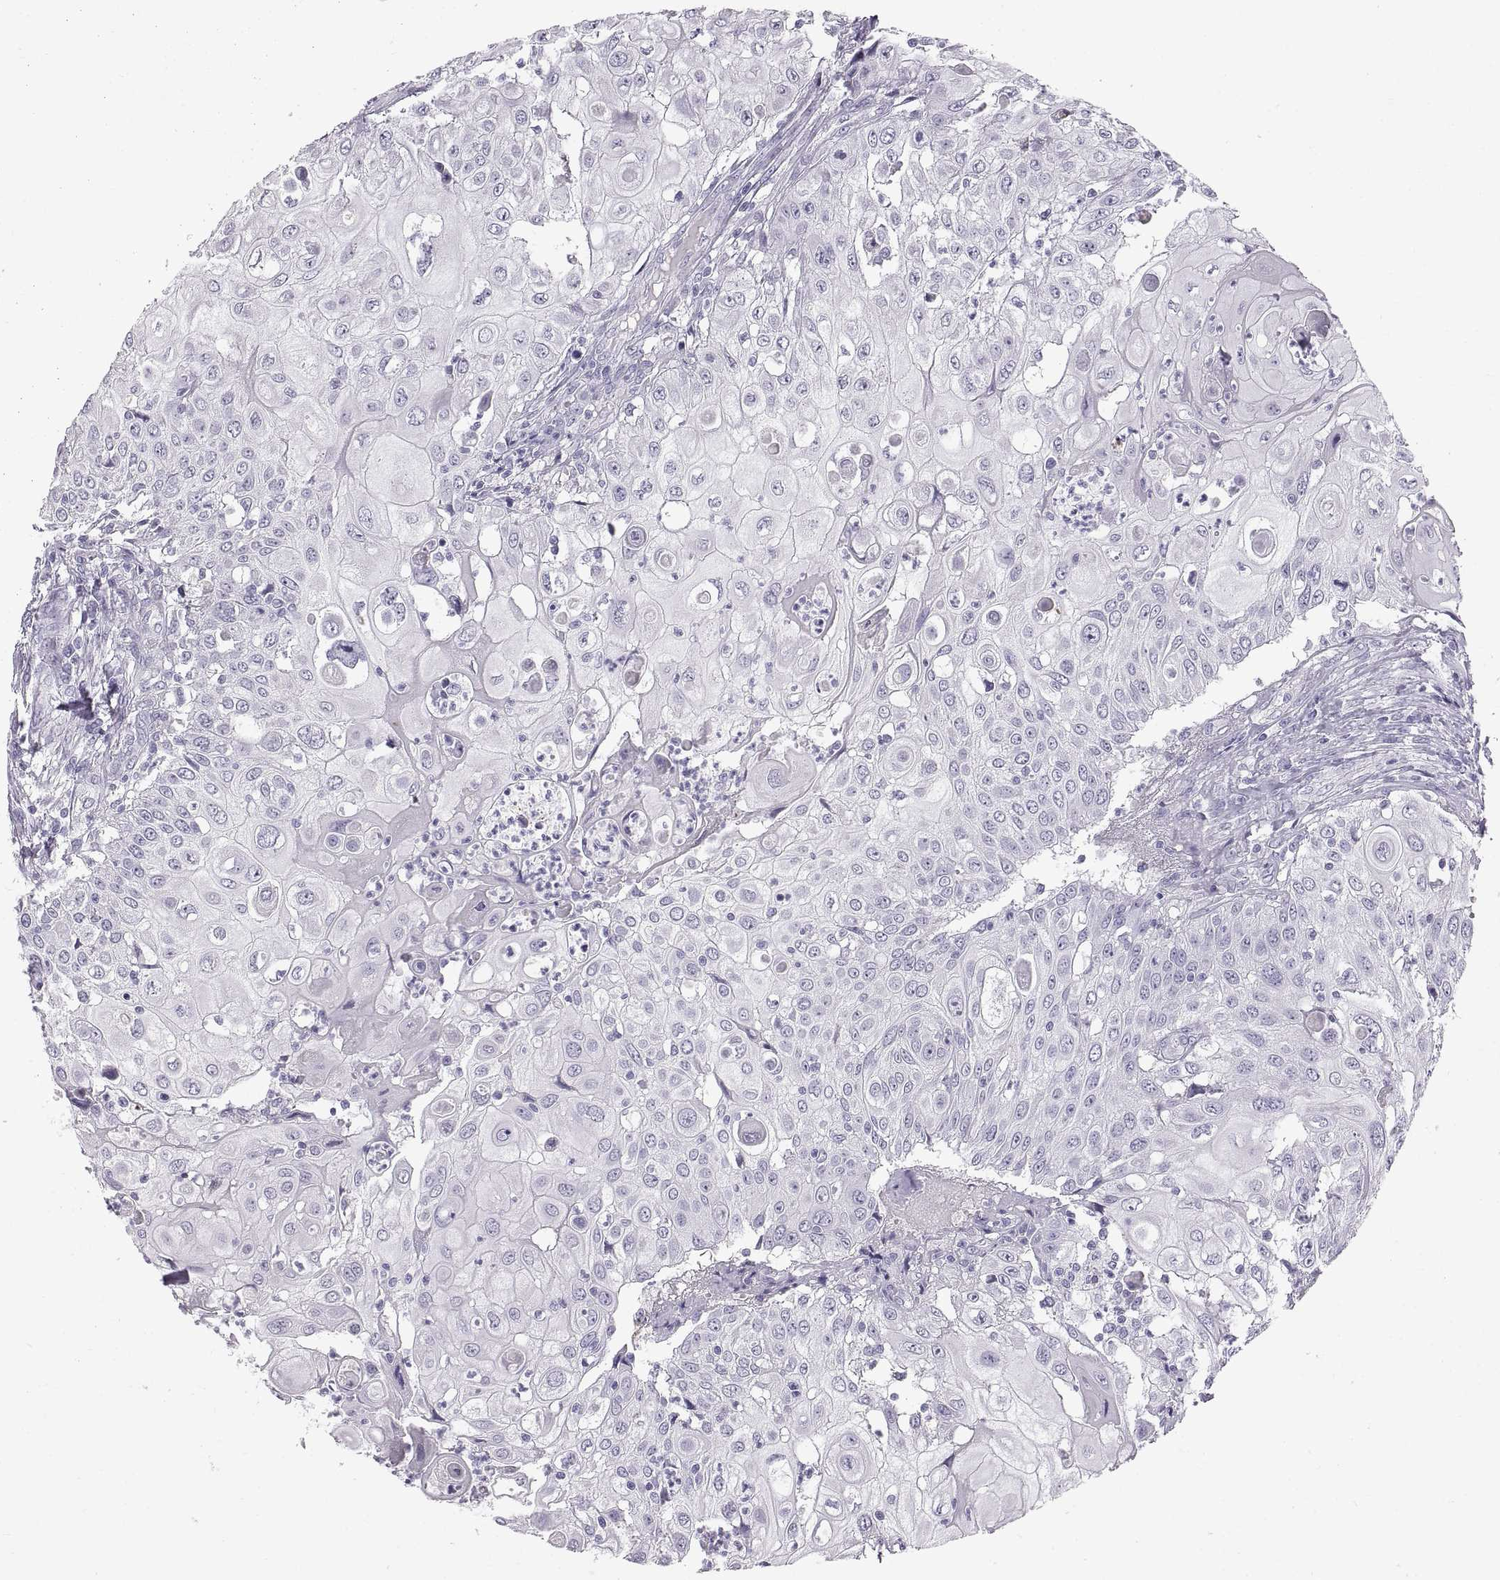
{"staining": {"intensity": "negative", "quantity": "none", "location": "none"}, "tissue": "urothelial cancer", "cell_type": "Tumor cells", "image_type": "cancer", "snomed": [{"axis": "morphology", "description": "Urothelial carcinoma, High grade"}, {"axis": "topography", "description": "Urinary bladder"}], "caption": "A micrograph of urothelial cancer stained for a protein displays no brown staining in tumor cells.", "gene": "WFDC8", "patient": {"sex": "female", "age": 79}}